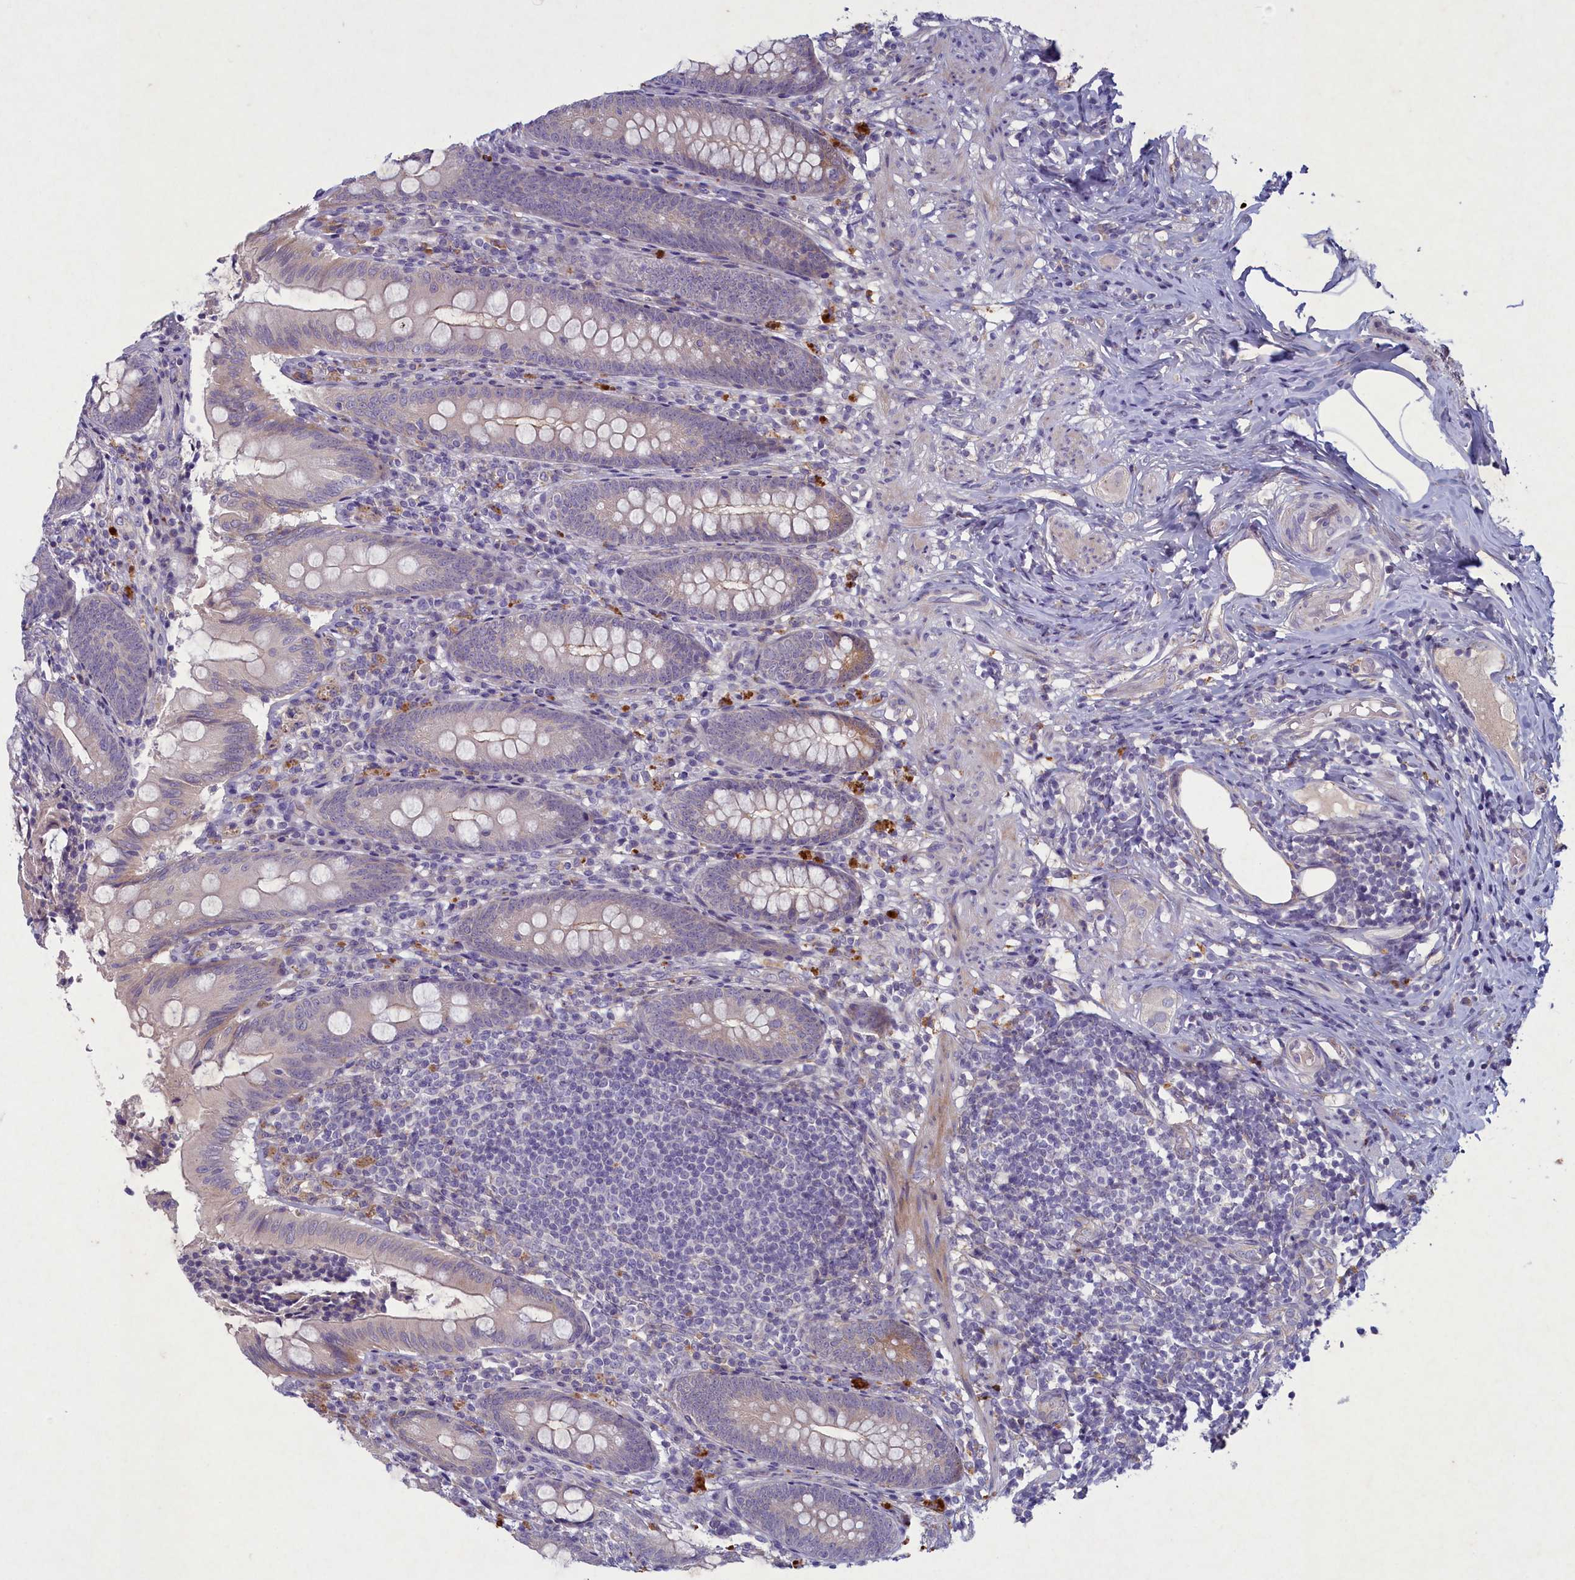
{"staining": {"intensity": "weak", "quantity": "25%-75%", "location": "cytoplasmic/membranous"}, "tissue": "appendix", "cell_type": "Glandular cells", "image_type": "normal", "snomed": [{"axis": "morphology", "description": "Normal tissue, NOS"}, {"axis": "topography", "description": "Appendix"}], "caption": "Weak cytoplasmic/membranous staining for a protein is present in approximately 25%-75% of glandular cells of unremarkable appendix using IHC.", "gene": "PLEKHG6", "patient": {"sex": "male", "age": 55}}